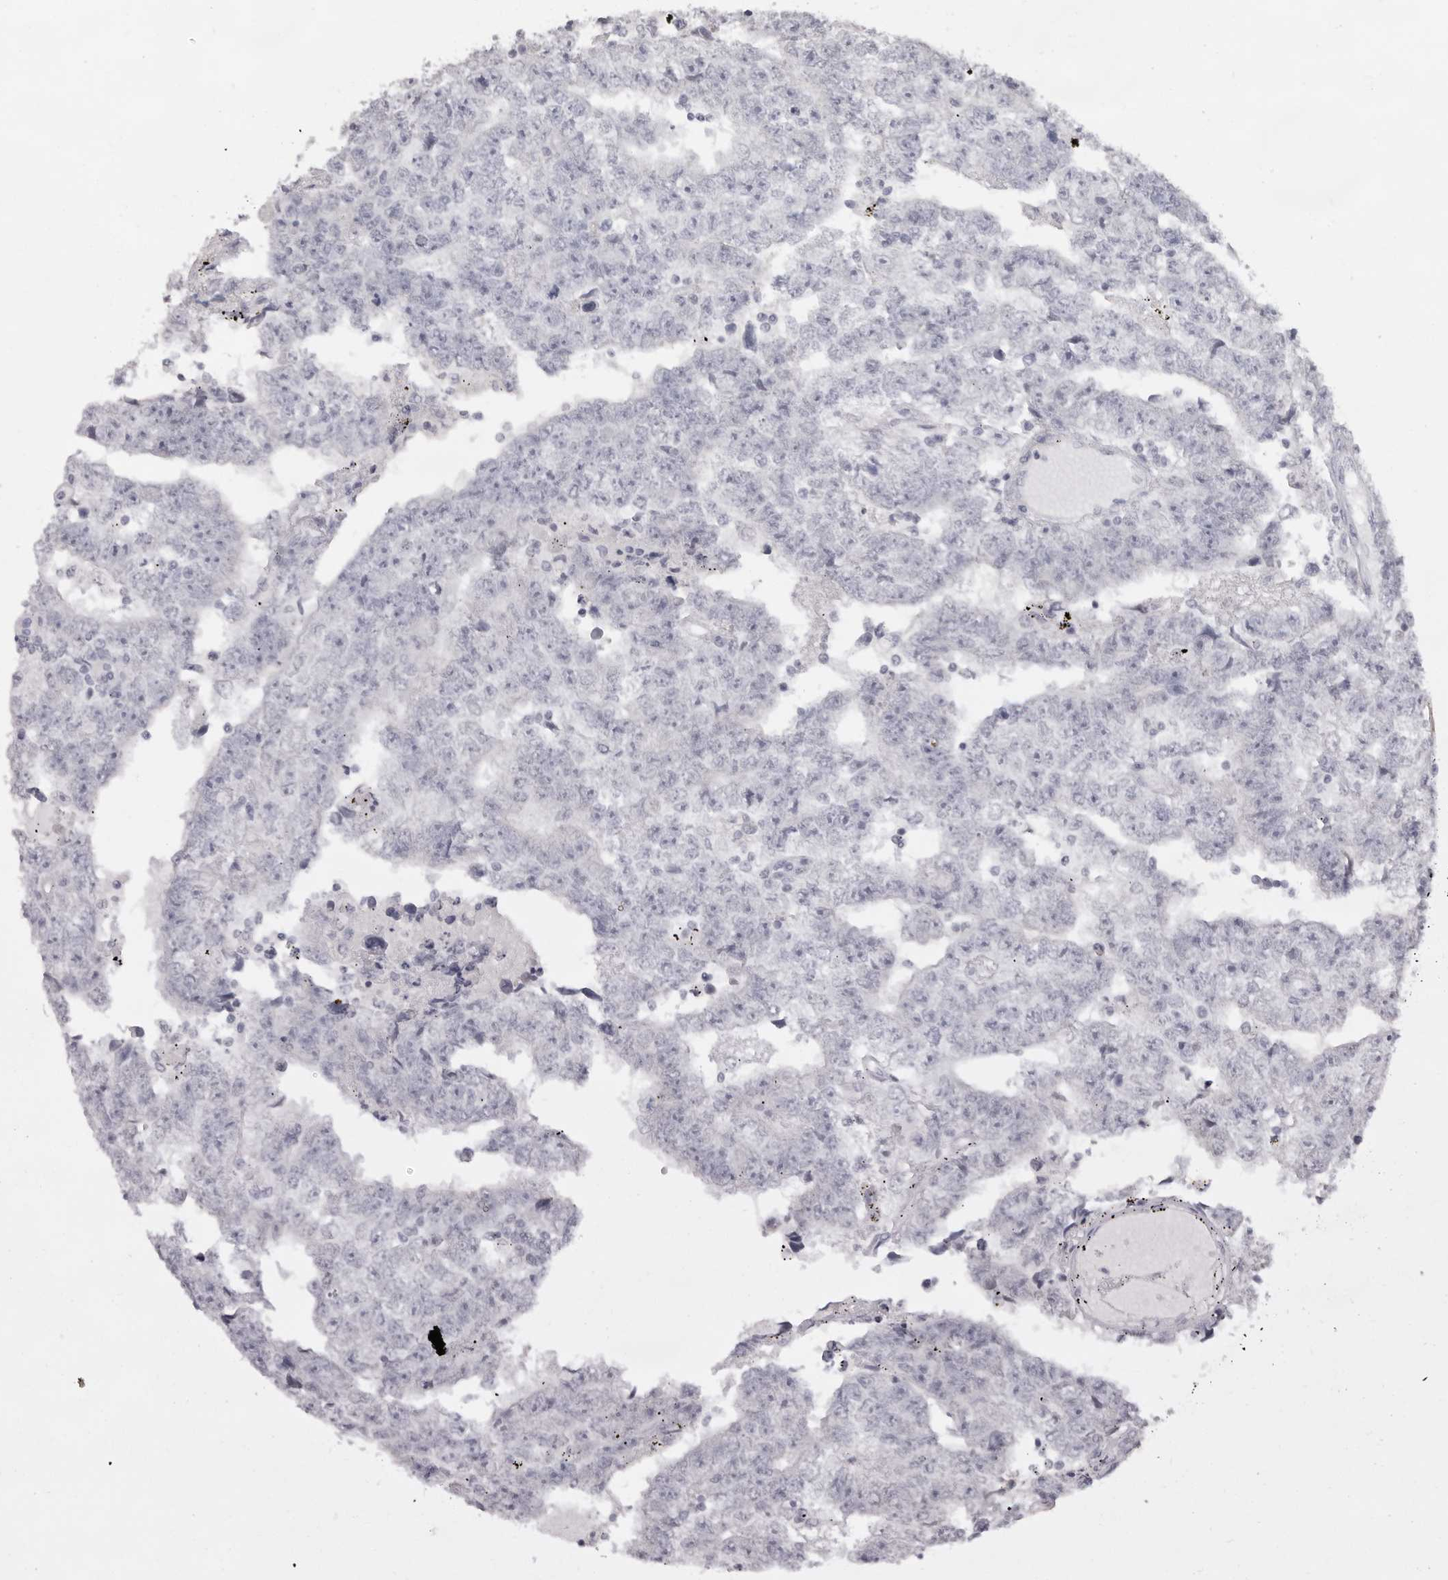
{"staining": {"intensity": "negative", "quantity": "none", "location": "none"}, "tissue": "testis cancer", "cell_type": "Tumor cells", "image_type": "cancer", "snomed": [{"axis": "morphology", "description": "Carcinoma, Embryonal, NOS"}, {"axis": "topography", "description": "Testis"}], "caption": "Testis embryonal carcinoma stained for a protein using immunohistochemistry (IHC) shows no expression tumor cells.", "gene": "ACP6", "patient": {"sex": "male", "age": 25}}